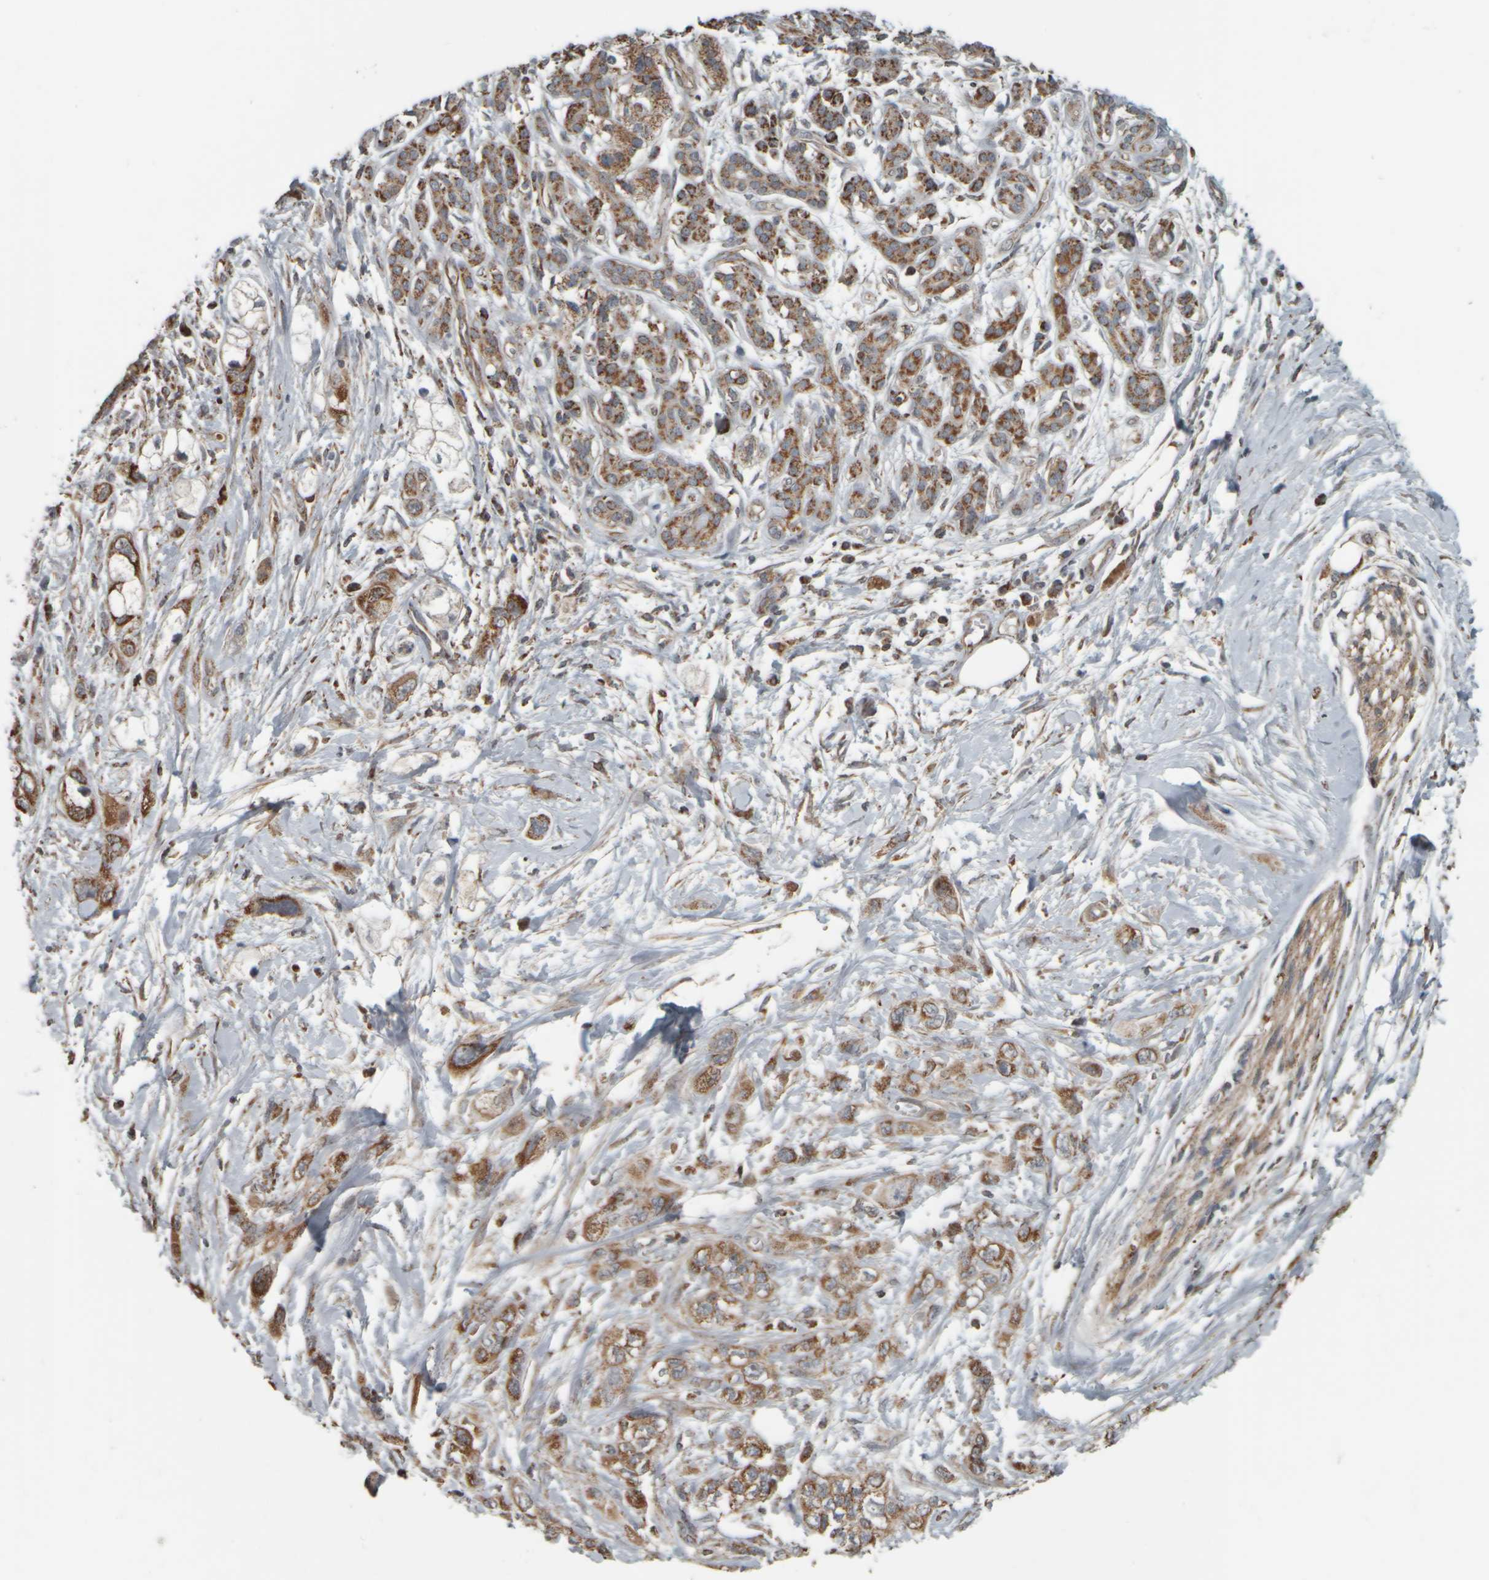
{"staining": {"intensity": "moderate", "quantity": ">75%", "location": "cytoplasmic/membranous"}, "tissue": "pancreatic cancer", "cell_type": "Tumor cells", "image_type": "cancer", "snomed": [{"axis": "morphology", "description": "Adenocarcinoma, NOS"}, {"axis": "topography", "description": "Pancreas"}], "caption": "Protein staining of adenocarcinoma (pancreatic) tissue reveals moderate cytoplasmic/membranous positivity in approximately >75% of tumor cells.", "gene": "APBB2", "patient": {"sex": "male", "age": 74}}